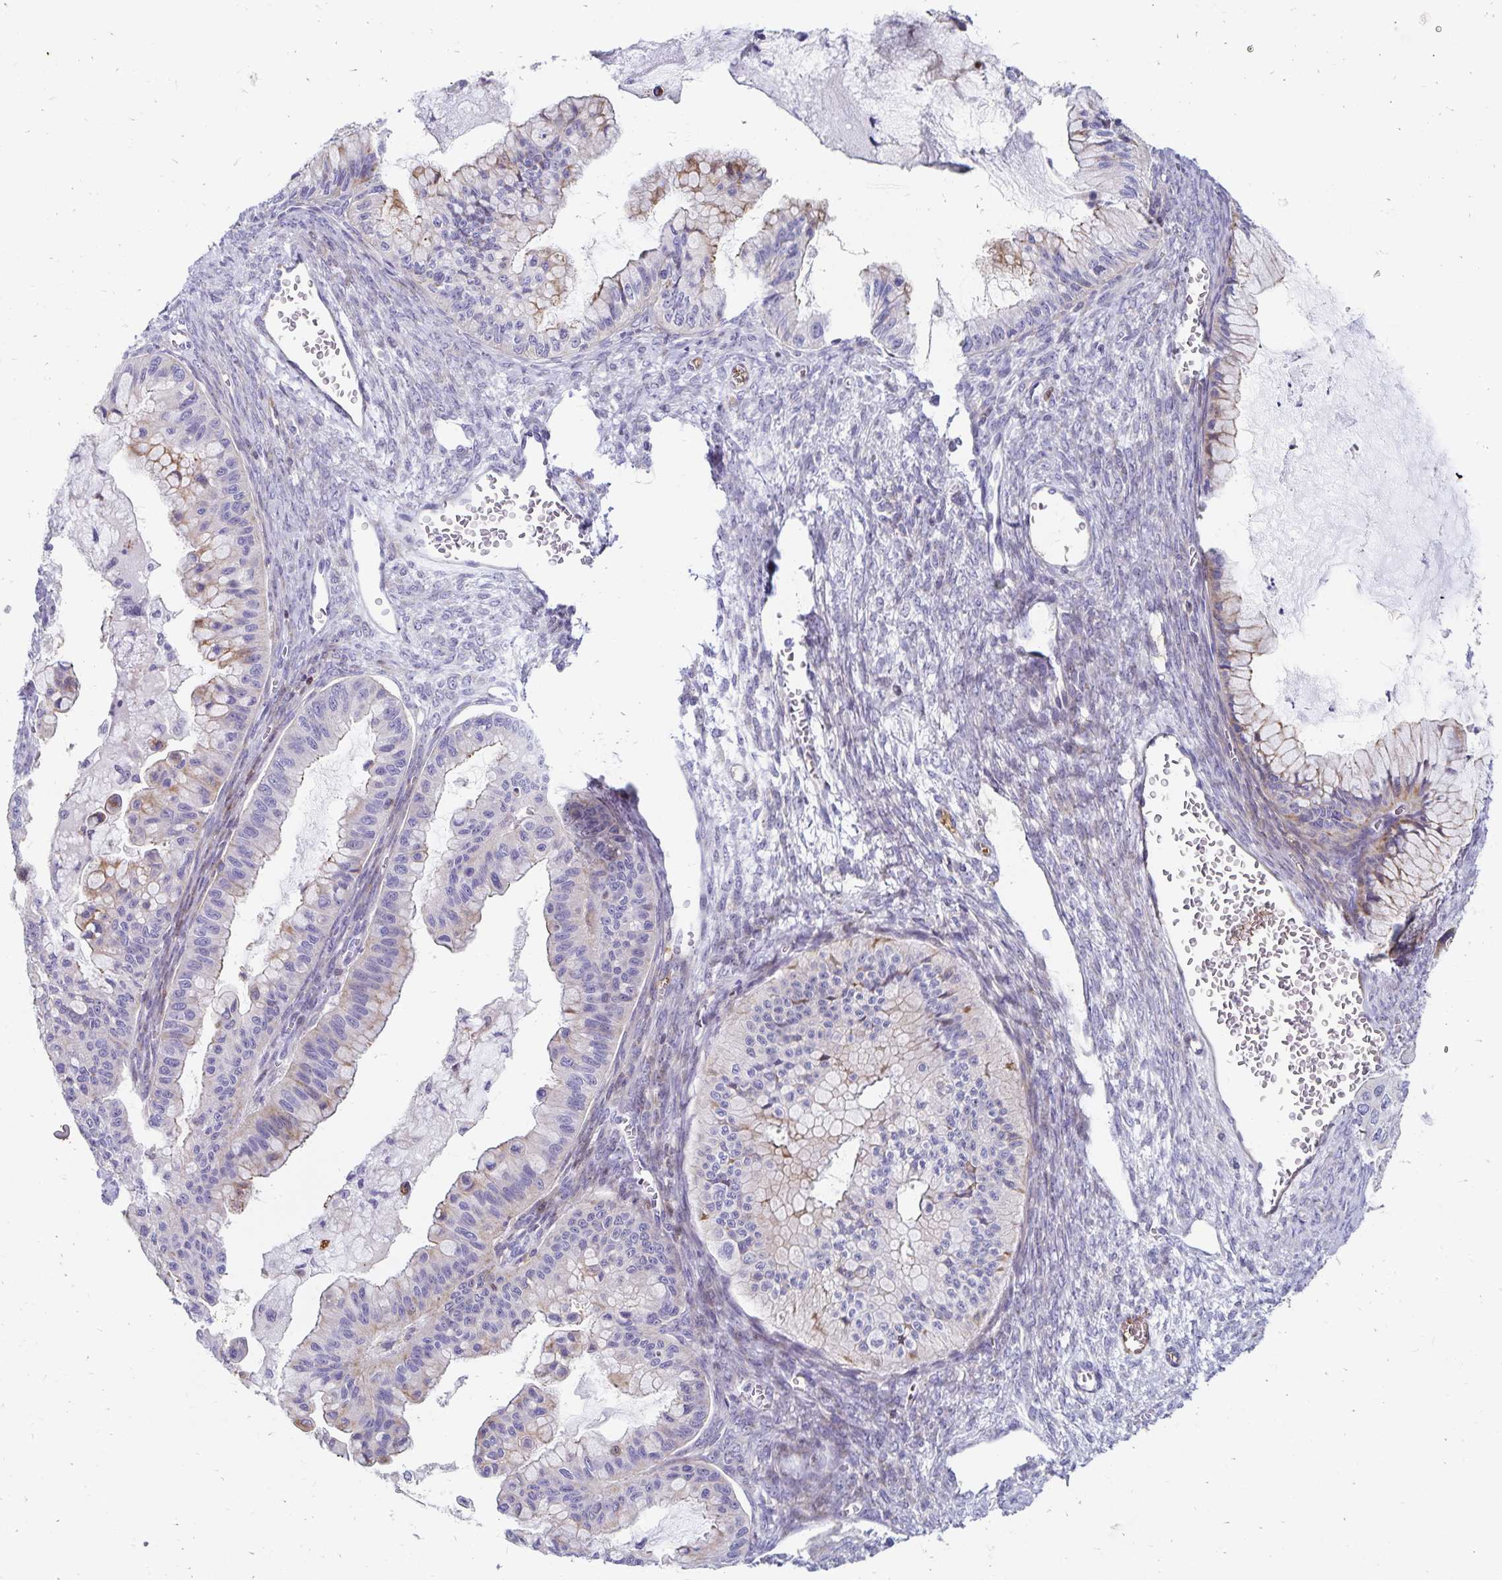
{"staining": {"intensity": "moderate", "quantity": "<25%", "location": "cytoplasmic/membranous"}, "tissue": "ovarian cancer", "cell_type": "Tumor cells", "image_type": "cancer", "snomed": [{"axis": "morphology", "description": "Cystadenocarcinoma, mucinous, NOS"}, {"axis": "topography", "description": "Ovary"}], "caption": "Immunohistochemistry image of ovarian cancer stained for a protein (brown), which exhibits low levels of moderate cytoplasmic/membranous positivity in approximately <25% of tumor cells.", "gene": "NECAP1", "patient": {"sex": "female", "age": 72}}